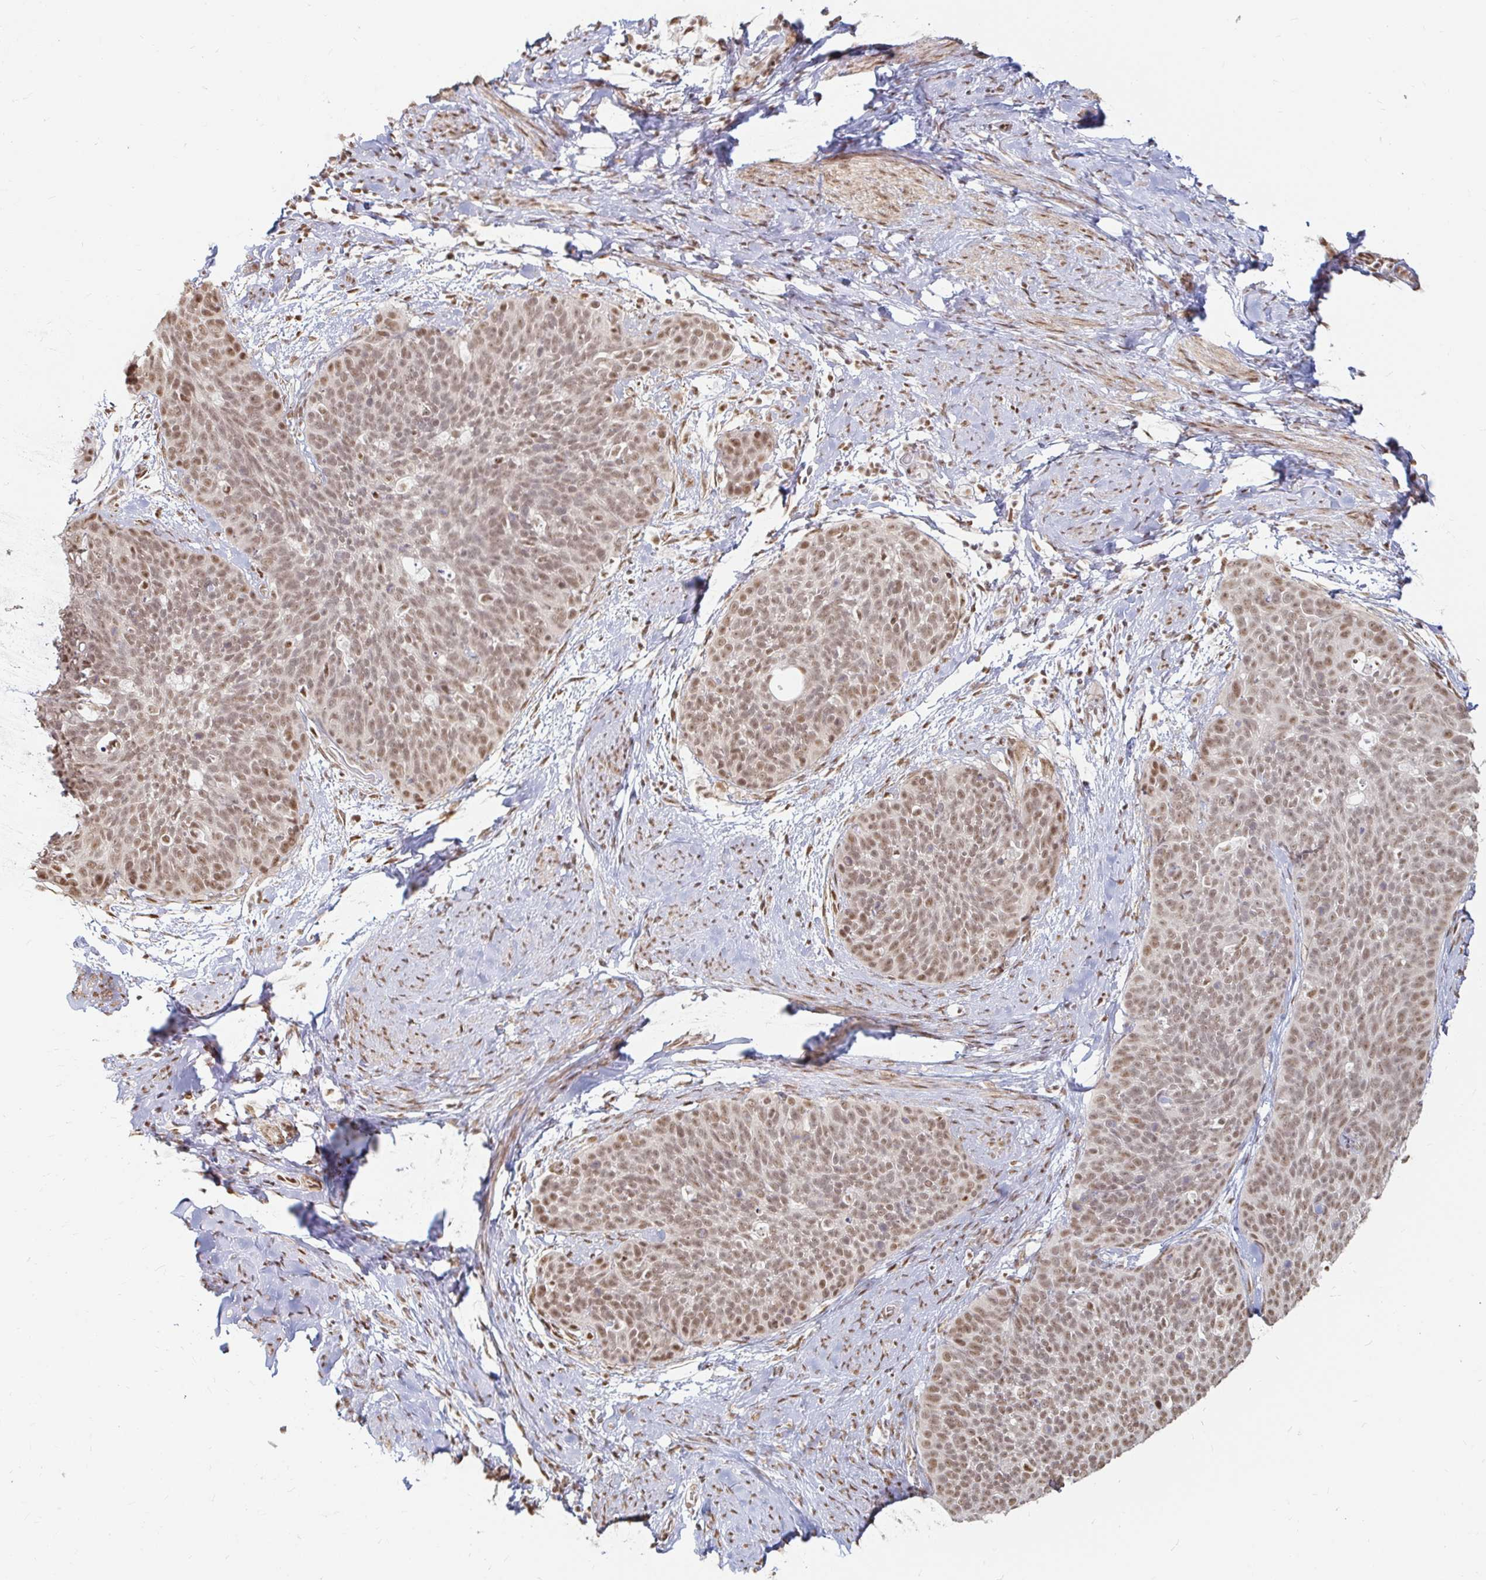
{"staining": {"intensity": "moderate", "quantity": ">75%", "location": "nuclear"}, "tissue": "cervical cancer", "cell_type": "Tumor cells", "image_type": "cancer", "snomed": [{"axis": "morphology", "description": "Squamous cell carcinoma, NOS"}, {"axis": "topography", "description": "Cervix"}], "caption": "An immunohistochemistry micrograph of tumor tissue is shown. Protein staining in brown shows moderate nuclear positivity in squamous cell carcinoma (cervical) within tumor cells.", "gene": "HNRNPU", "patient": {"sex": "female", "age": 69}}